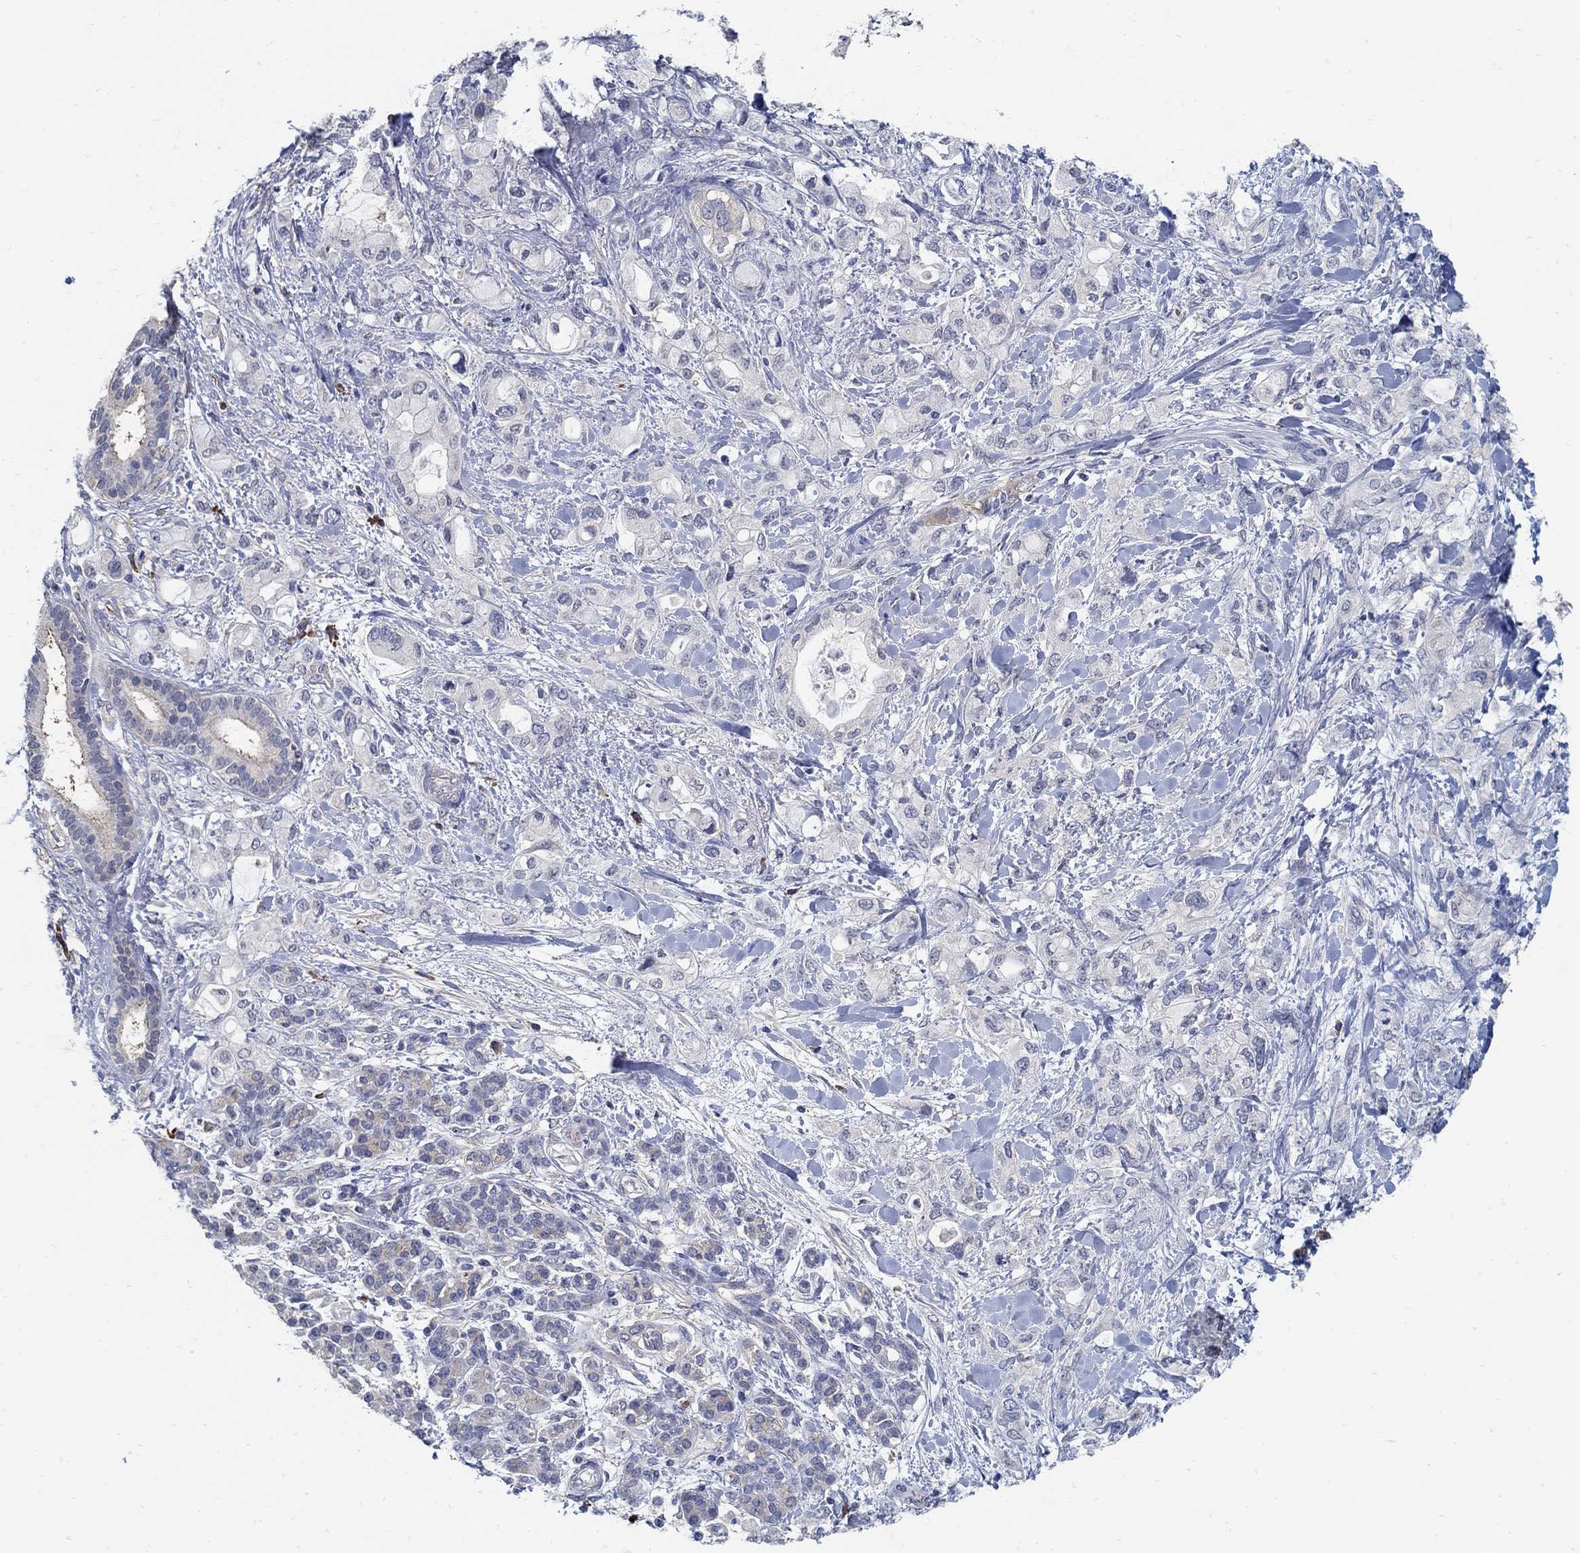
{"staining": {"intensity": "weak", "quantity": "<25%", "location": "cytoplasmic/membranous"}, "tissue": "pancreatic cancer", "cell_type": "Tumor cells", "image_type": "cancer", "snomed": [{"axis": "morphology", "description": "Adenocarcinoma, NOS"}, {"axis": "topography", "description": "Pancreas"}], "caption": "The micrograph shows no staining of tumor cells in pancreatic cancer (adenocarcinoma). The staining was performed using DAB to visualize the protein expression in brown, while the nuclei were stained in blue with hematoxylin (Magnification: 20x).", "gene": "PCDH11X", "patient": {"sex": "female", "age": 56}}